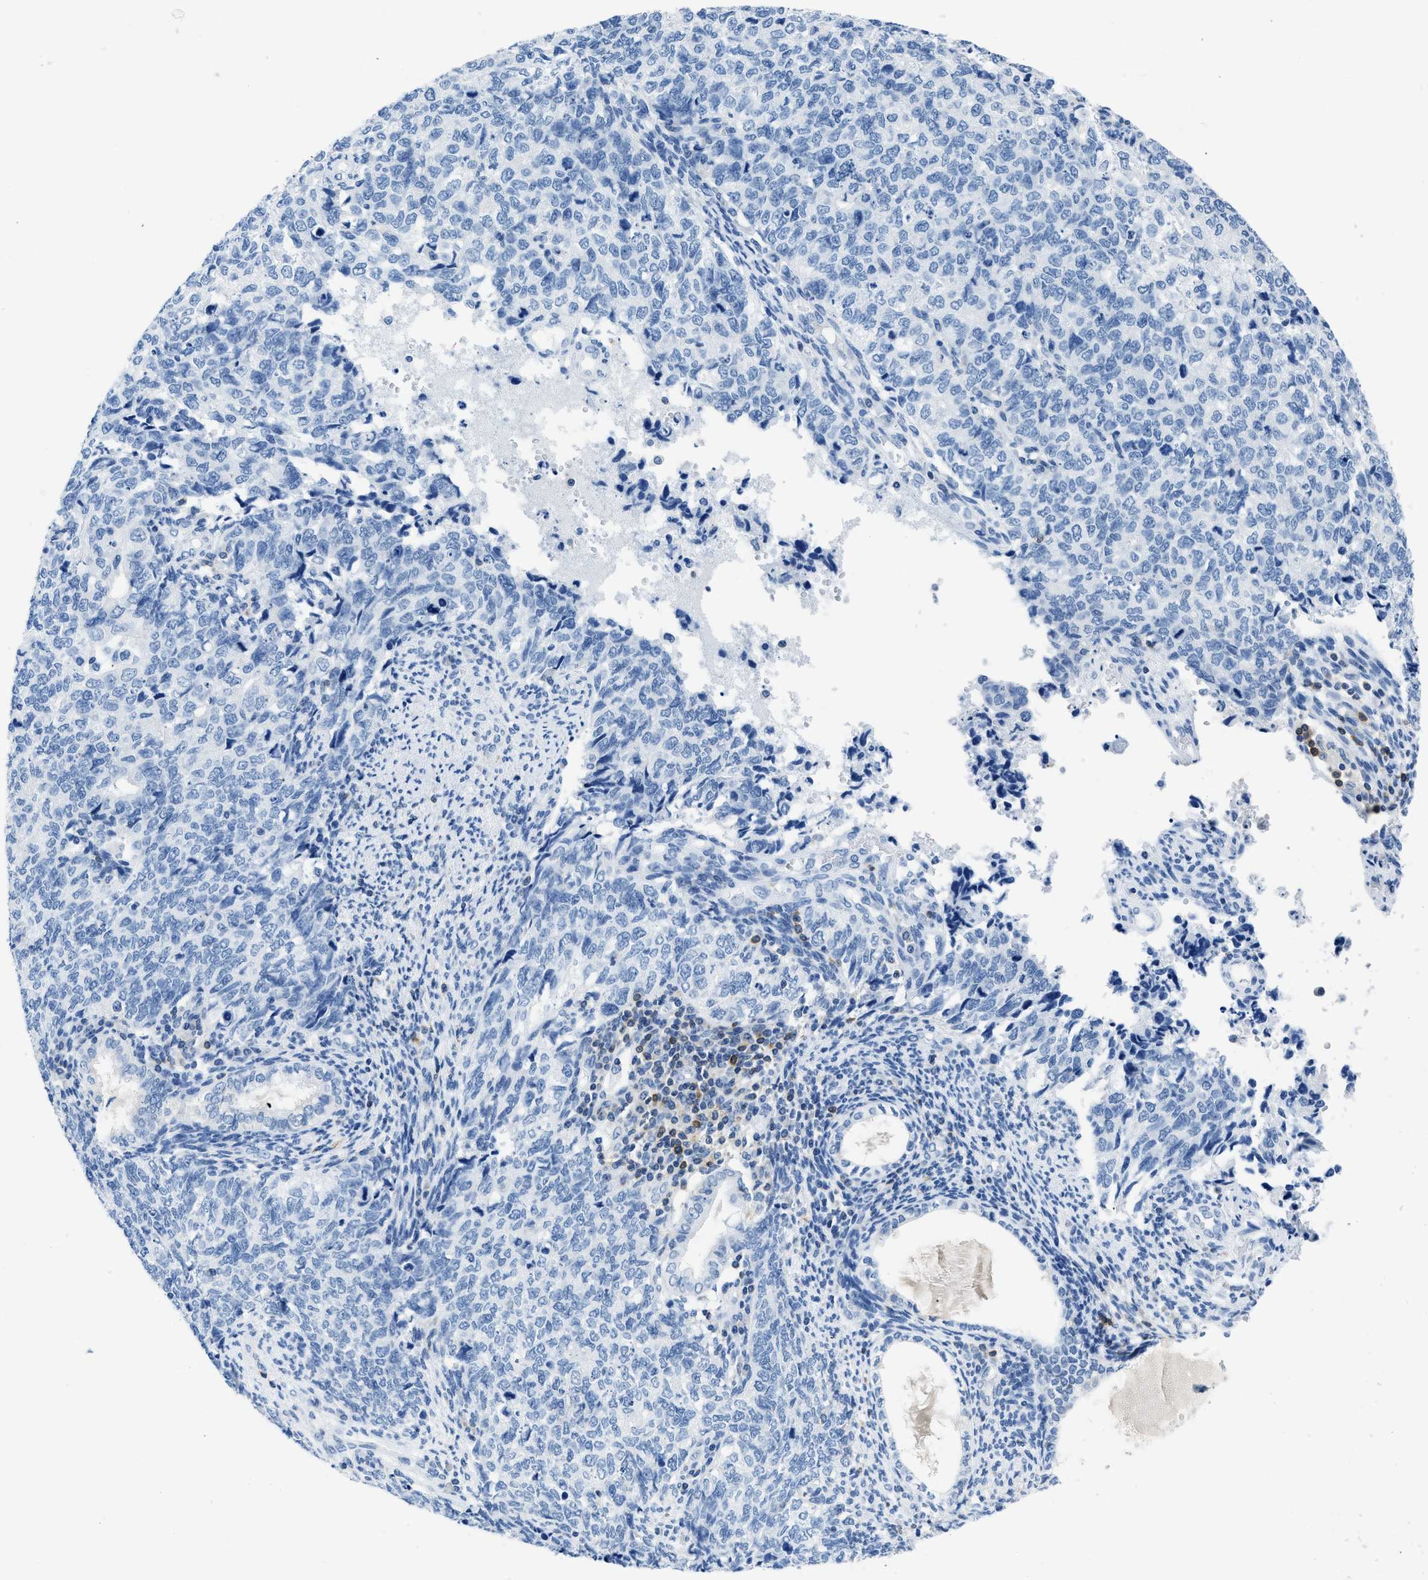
{"staining": {"intensity": "negative", "quantity": "none", "location": "none"}, "tissue": "cervical cancer", "cell_type": "Tumor cells", "image_type": "cancer", "snomed": [{"axis": "morphology", "description": "Squamous cell carcinoma, NOS"}, {"axis": "topography", "description": "Cervix"}], "caption": "High magnification brightfield microscopy of cervical cancer (squamous cell carcinoma) stained with DAB (brown) and counterstained with hematoxylin (blue): tumor cells show no significant positivity.", "gene": "NFATC2", "patient": {"sex": "female", "age": 63}}